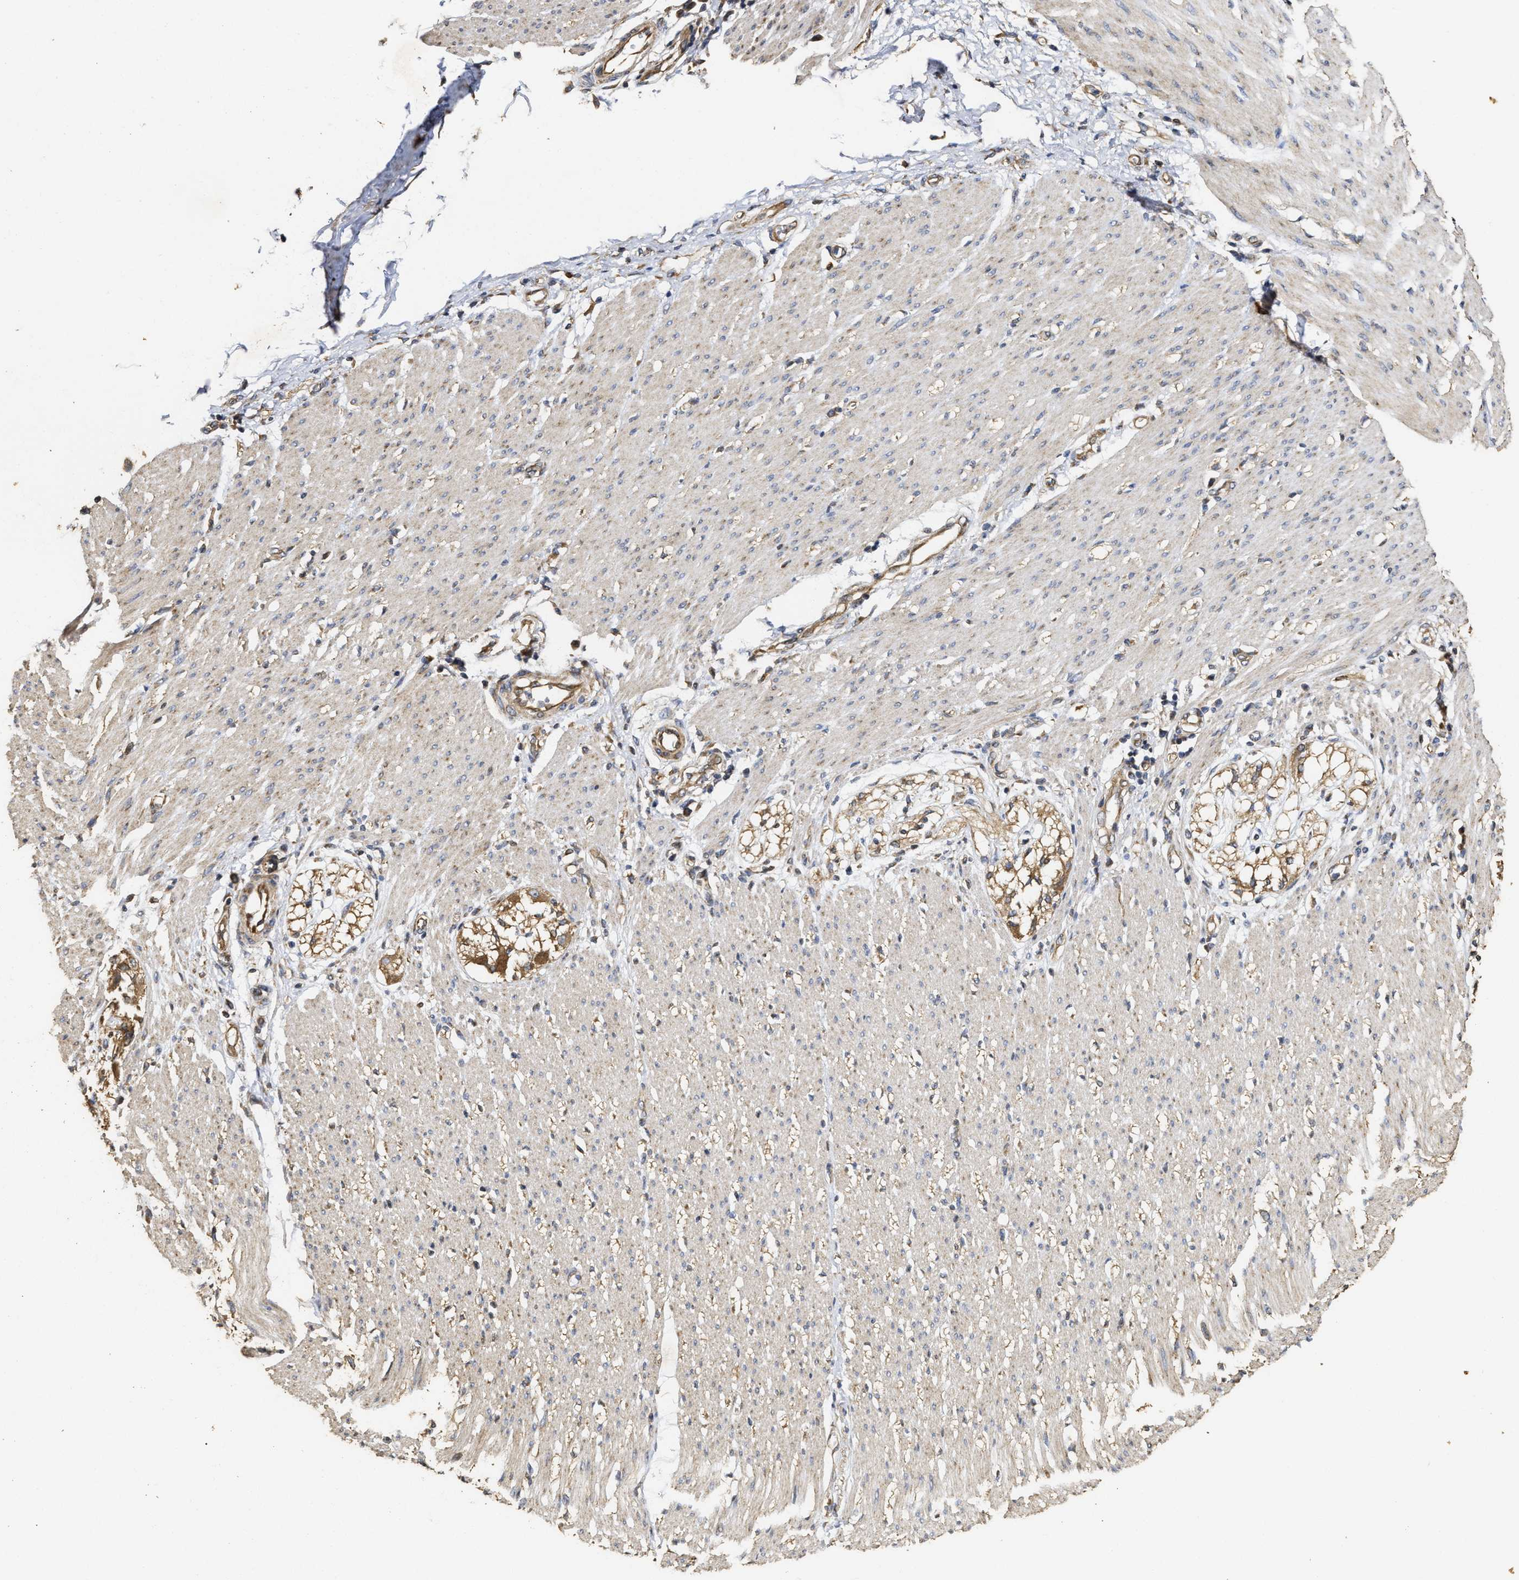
{"staining": {"intensity": "moderate", "quantity": ">75%", "location": "cytoplasmic/membranous"}, "tissue": "adipose tissue", "cell_type": "Adipocytes", "image_type": "normal", "snomed": [{"axis": "morphology", "description": "Normal tissue, NOS"}, {"axis": "morphology", "description": "Adenocarcinoma, NOS"}, {"axis": "topography", "description": "Colon"}, {"axis": "topography", "description": "Peripheral nerve tissue"}], "caption": "Immunohistochemistry image of unremarkable adipose tissue stained for a protein (brown), which exhibits medium levels of moderate cytoplasmic/membranous positivity in approximately >75% of adipocytes.", "gene": "NAV1", "patient": {"sex": "male", "age": 14}}